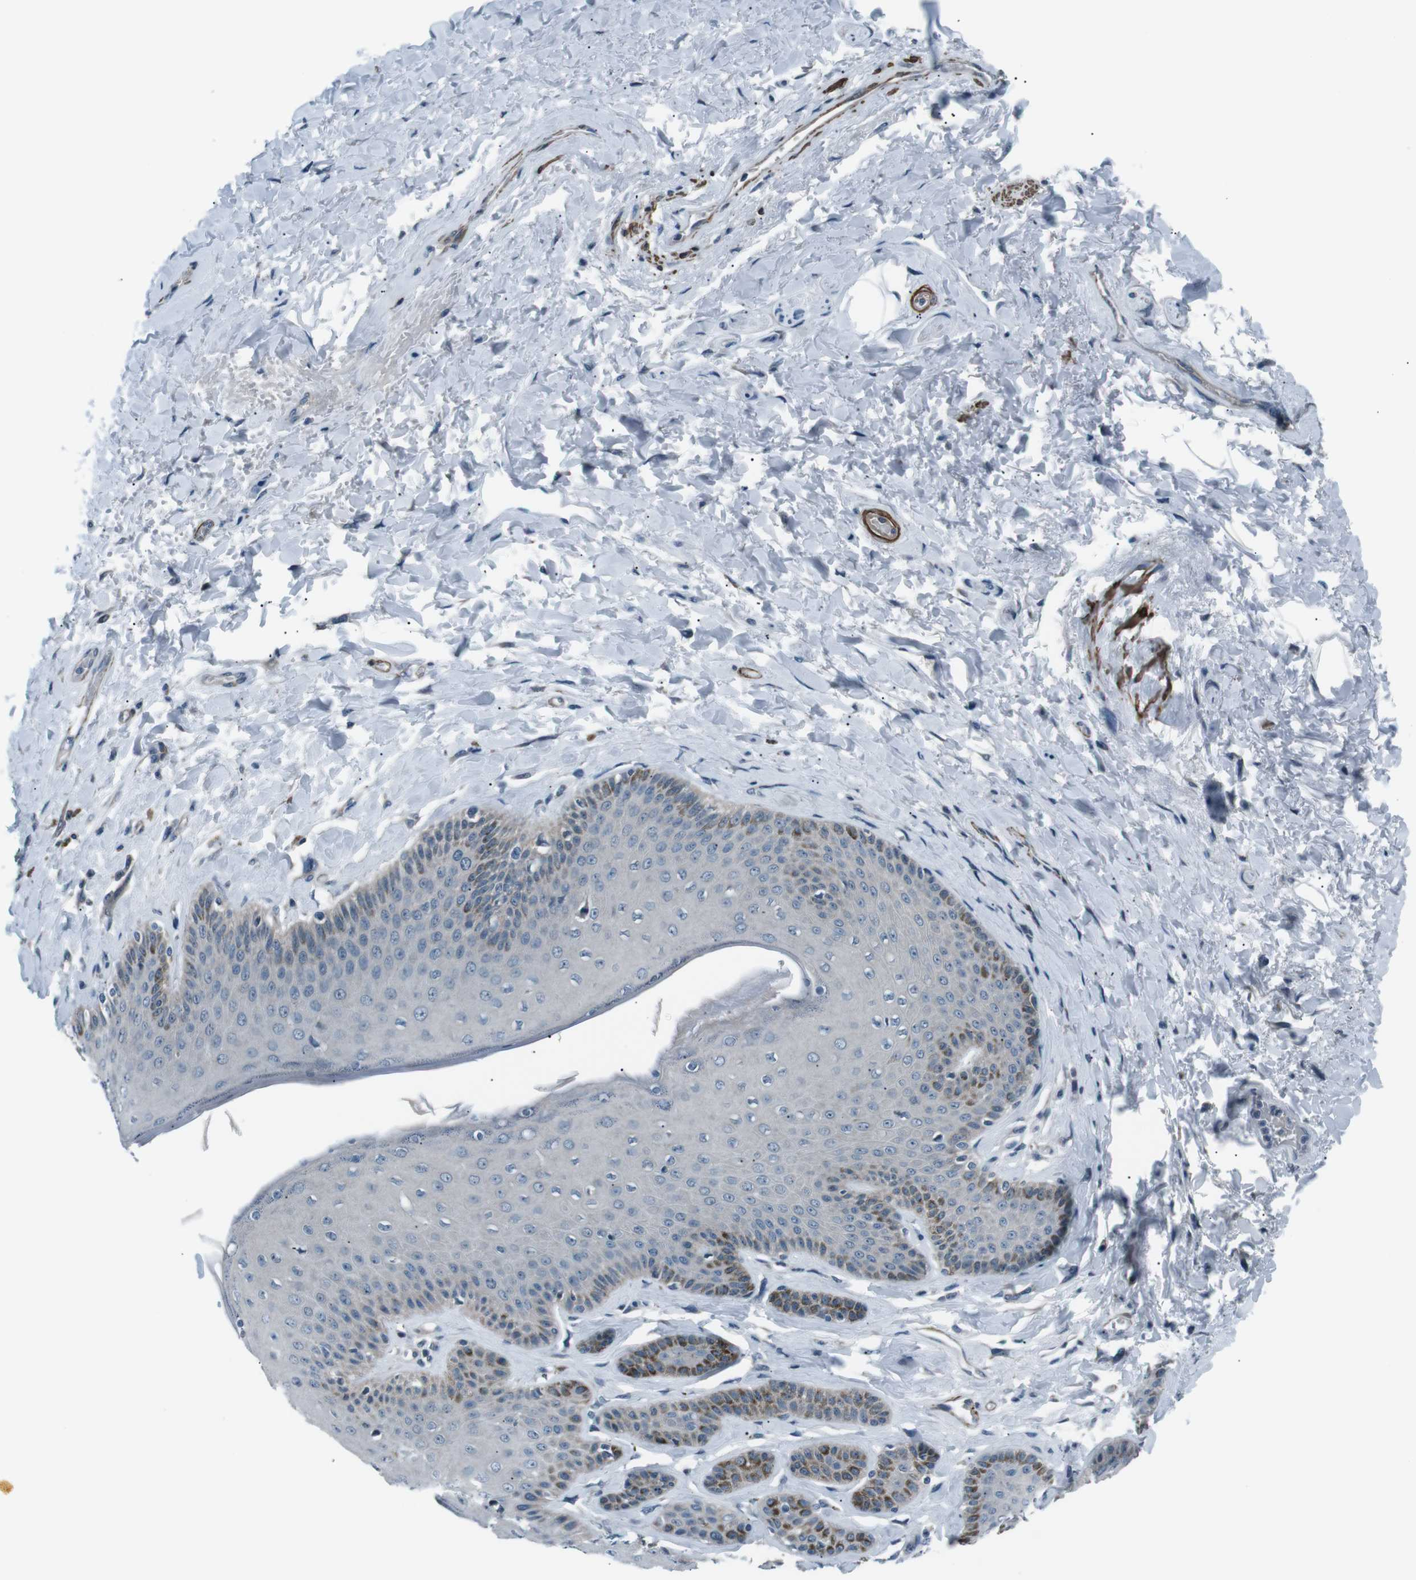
{"staining": {"intensity": "negative", "quantity": "none", "location": "none"}, "tissue": "skin", "cell_type": "Epidermal cells", "image_type": "normal", "snomed": [{"axis": "morphology", "description": "Normal tissue, NOS"}, {"axis": "topography", "description": "Anal"}], "caption": "Immunohistochemical staining of benign skin reveals no significant expression in epidermal cells.", "gene": "PDLIM5", "patient": {"sex": "male", "age": 69}}